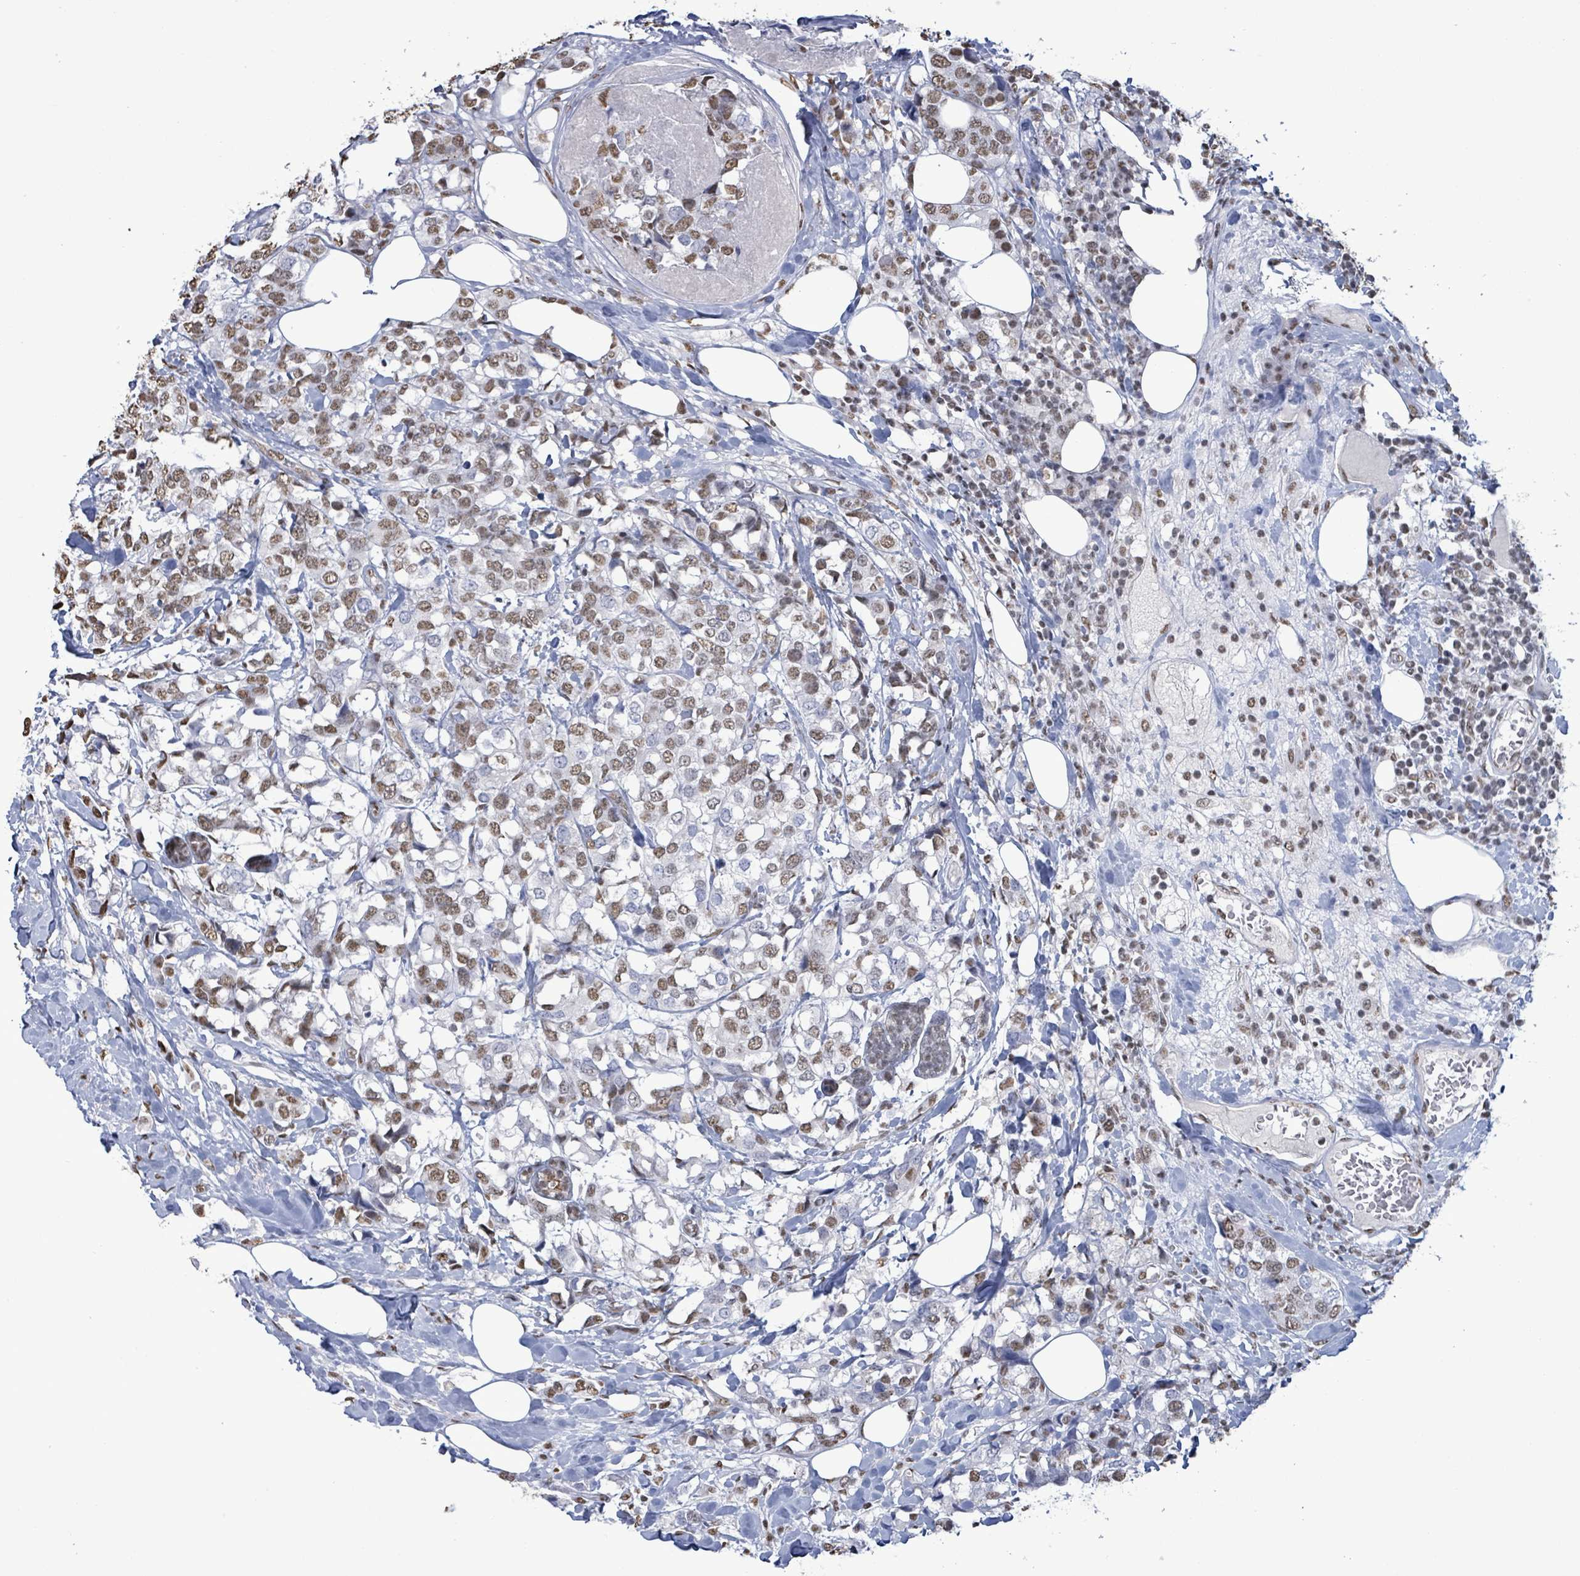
{"staining": {"intensity": "moderate", "quantity": ">75%", "location": "nuclear"}, "tissue": "breast cancer", "cell_type": "Tumor cells", "image_type": "cancer", "snomed": [{"axis": "morphology", "description": "Lobular carcinoma"}, {"axis": "topography", "description": "Breast"}], "caption": "Immunohistochemistry (IHC) staining of breast cancer, which displays medium levels of moderate nuclear positivity in approximately >75% of tumor cells indicating moderate nuclear protein staining. The staining was performed using DAB (3,3'-diaminobenzidine) (brown) for protein detection and nuclei were counterstained in hematoxylin (blue).", "gene": "SAMD14", "patient": {"sex": "female", "age": 59}}